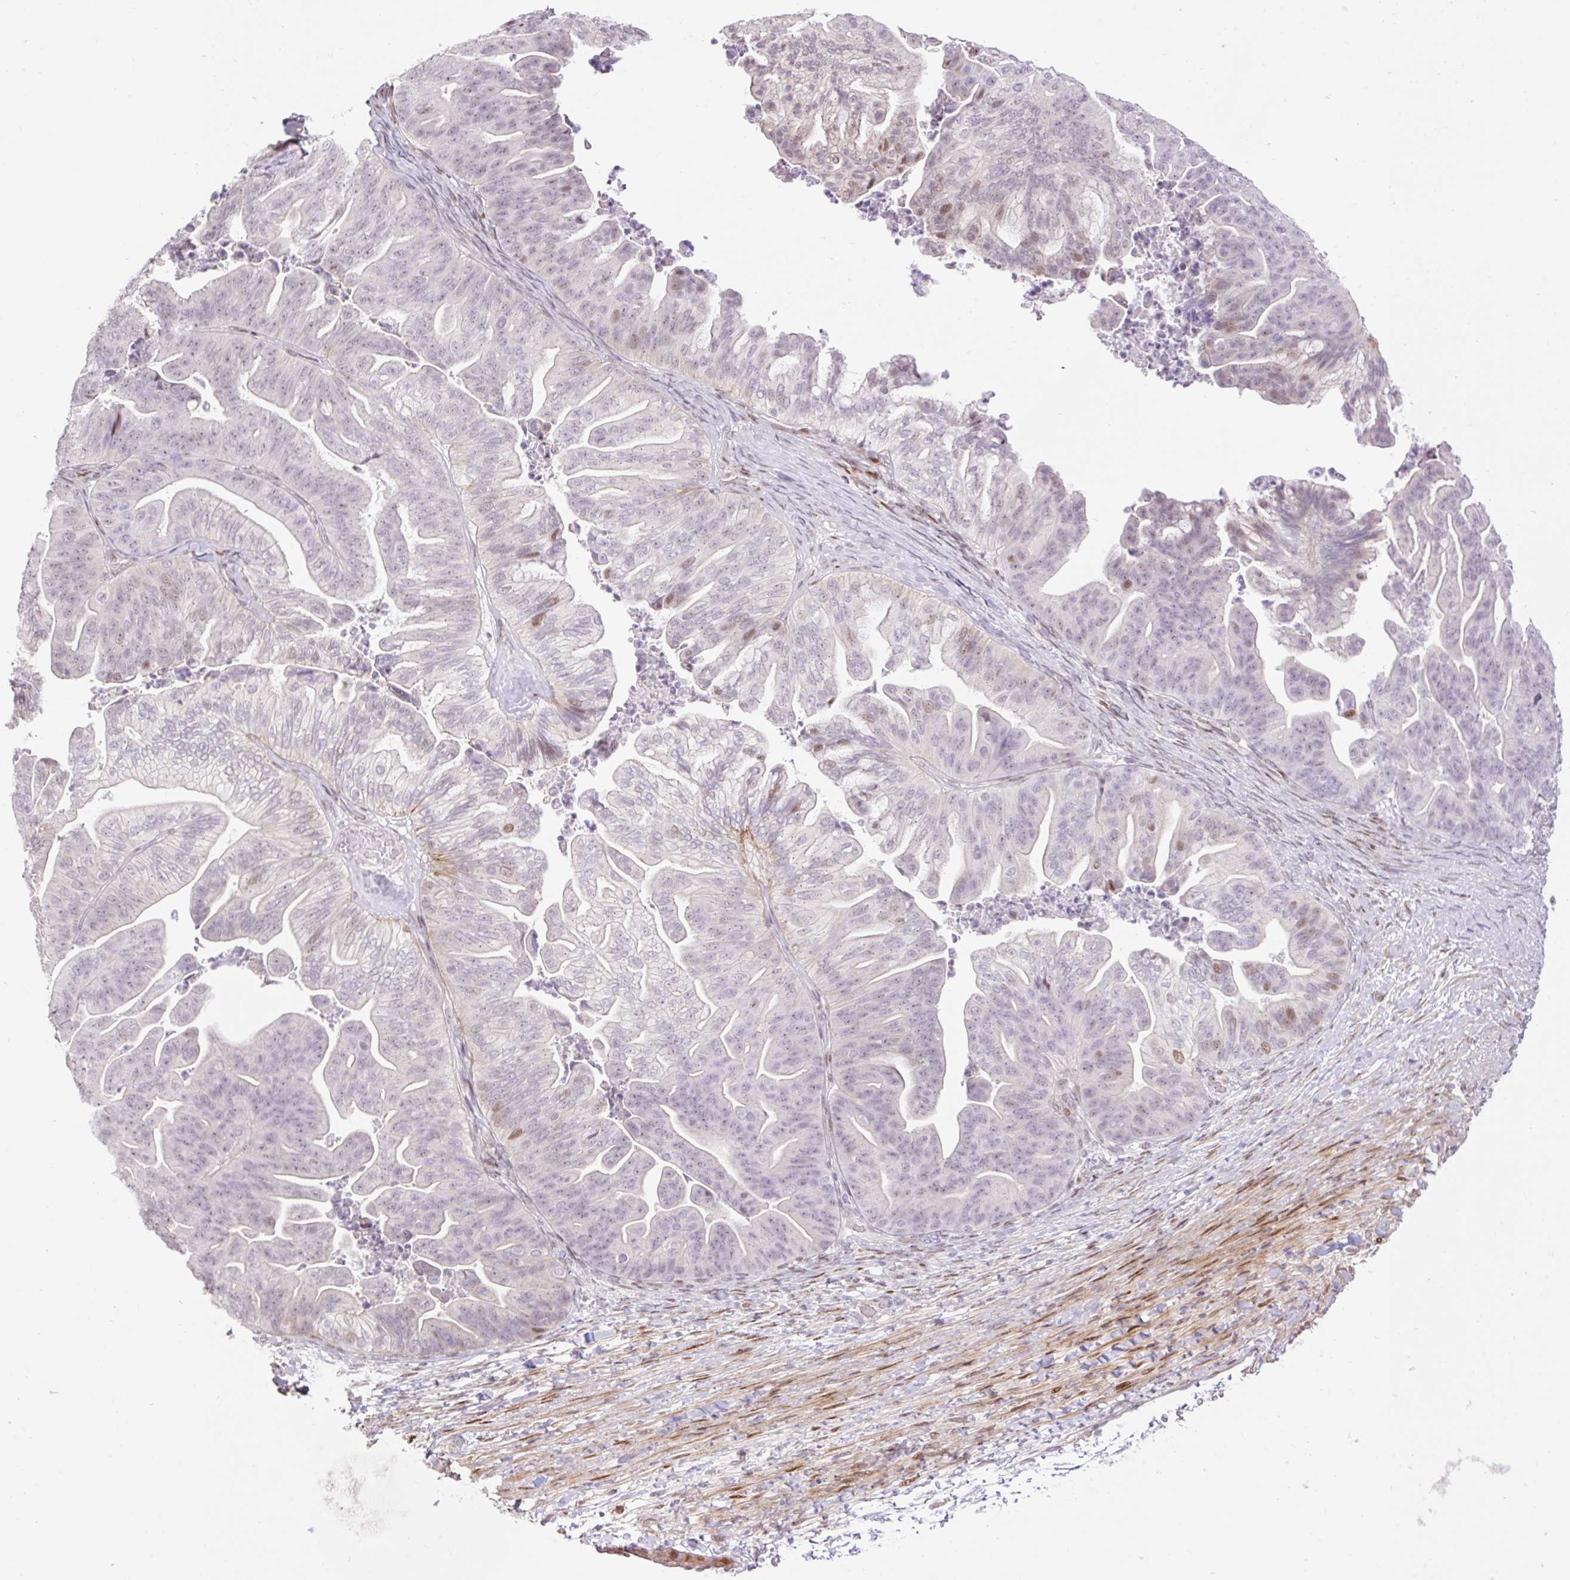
{"staining": {"intensity": "negative", "quantity": "none", "location": "none"}, "tissue": "ovarian cancer", "cell_type": "Tumor cells", "image_type": "cancer", "snomed": [{"axis": "morphology", "description": "Cystadenocarcinoma, mucinous, NOS"}, {"axis": "topography", "description": "Ovary"}], "caption": "DAB (3,3'-diaminobenzidine) immunohistochemical staining of human ovarian mucinous cystadenocarcinoma displays no significant expression in tumor cells.", "gene": "RIPPLY3", "patient": {"sex": "female", "age": 67}}